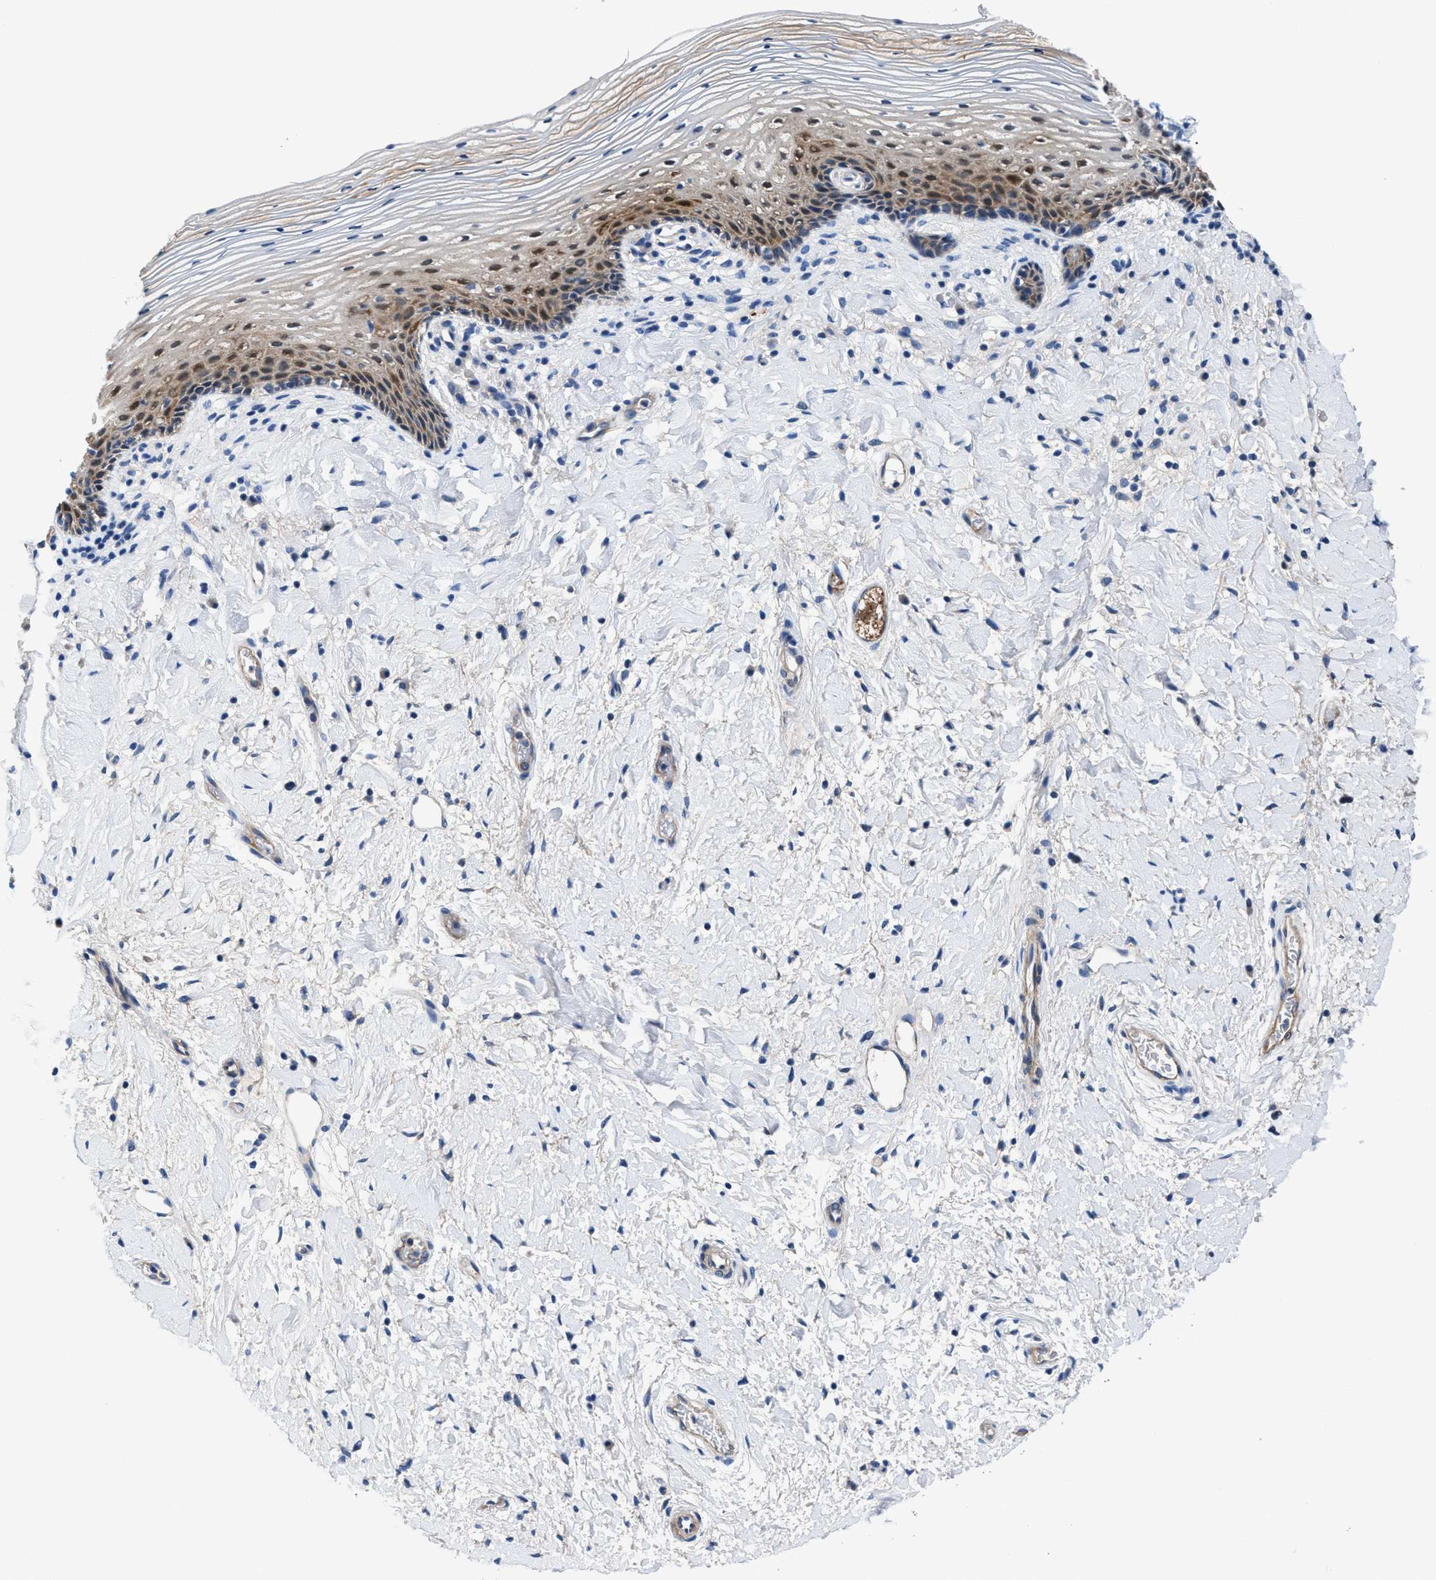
{"staining": {"intensity": "moderate", "quantity": "25%-75%", "location": "cytoplasmic/membranous"}, "tissue": "vagina", "cell_type": "Squamous epithelial cells", "image_type": "normal", "snomed": [{"axis": "morphology", "description": "Normal tissue, NOS"}, {"axis": "topography", "description": "Vagina"}], "caption": "This image displays unremarkable vagina stained with immunohistochemistry (IHC) to label a protein in brown. The cytoplasmic/membranous of squamous epithelial cells show moderate positivity for the protein. Nuclei are counter-stained blue.", "gene": "PARG", "patient": {"sex": "female", "age": 60}}